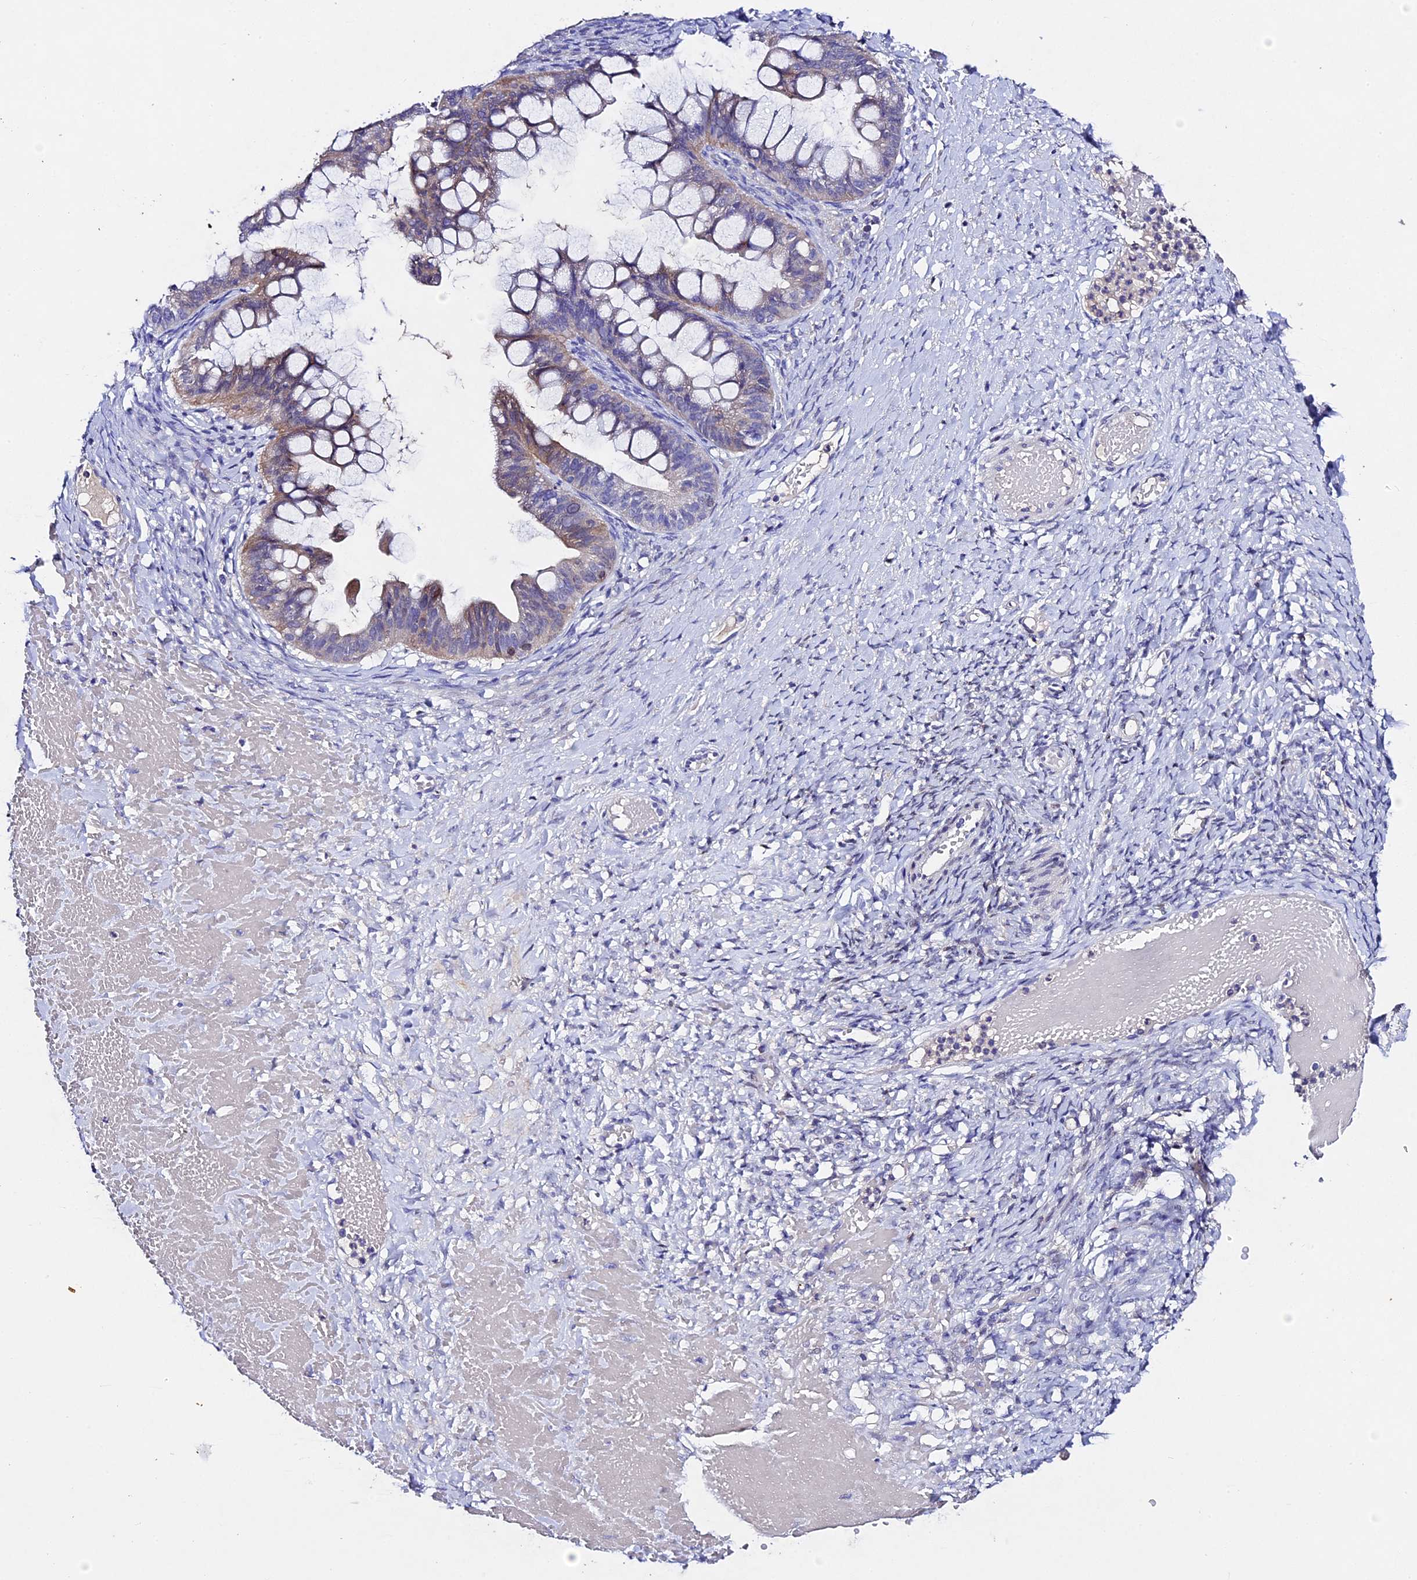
{"staining": {"intensity": "weak", "quantity": "25%-75%", "location": "cytoplasmic/membranous"}, "tissue": "ovarian cancer", "cell_type": "Tumor cells", "image_type": "cancer", "snomed": [{"axis": "morphology", "description": "Cystadenocarcinoma, mucinous, NOS"}, {"axis": "topography", "description": "Ovary"}], "caption": "DAB (3,3'-diaminobenzidine) immunohistochemical staining of human ovarian cancer displays weak cytoplasmic/membranous protein expression in about 25%-75% of tumor cells. The staining was performed using DAB (3,3'-diaminobenzidine) to visualize the protein expression in brown, while the nuclei were stained in blue with hematoxylin (Magnification: 20x).", "gene": "TGDS", "patient": {"sex": "female", "age": 73}}